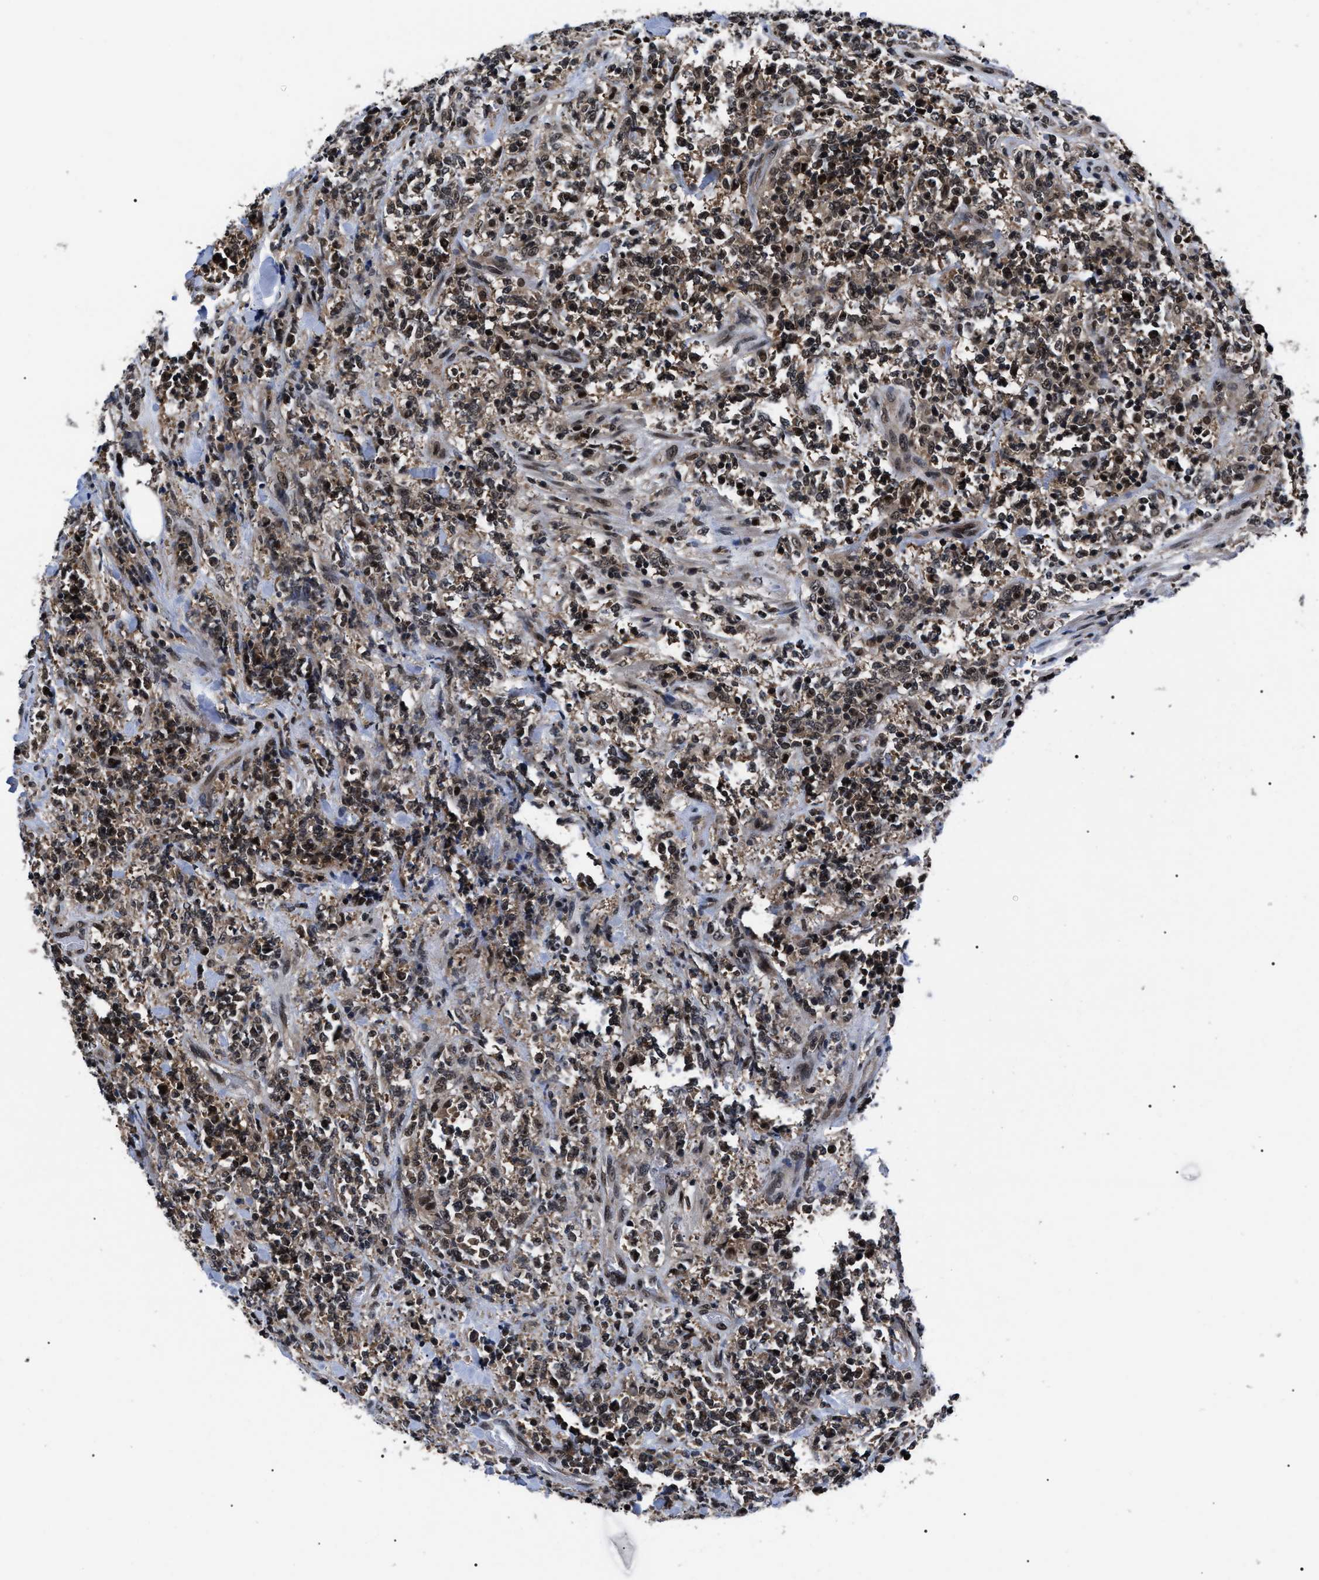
{"staining": {"intensity": "moderate", "quantity": ">75%", "location": "cytoplasmic/membranous,nuclear"}, "tissue": "lymphoma", "cell_type": "Tumor cells", "image_type": "cancer", "snomed": [{"axis": "morphology", "description": "Malignant lymphoma, non-Hodgkin's type, High grade"}, {"axis": "topography", "description": "Soft tissue"}], "caption": "An image of human high-grade malignant lymphoma, non-Hodgkin's type stained for a protein displays moderate cytoplasmic/membranous and nuclear brown staining in tumor cells.", "gene": "CSNK2A1", "patient": {"sex": "male", "age": 18}}